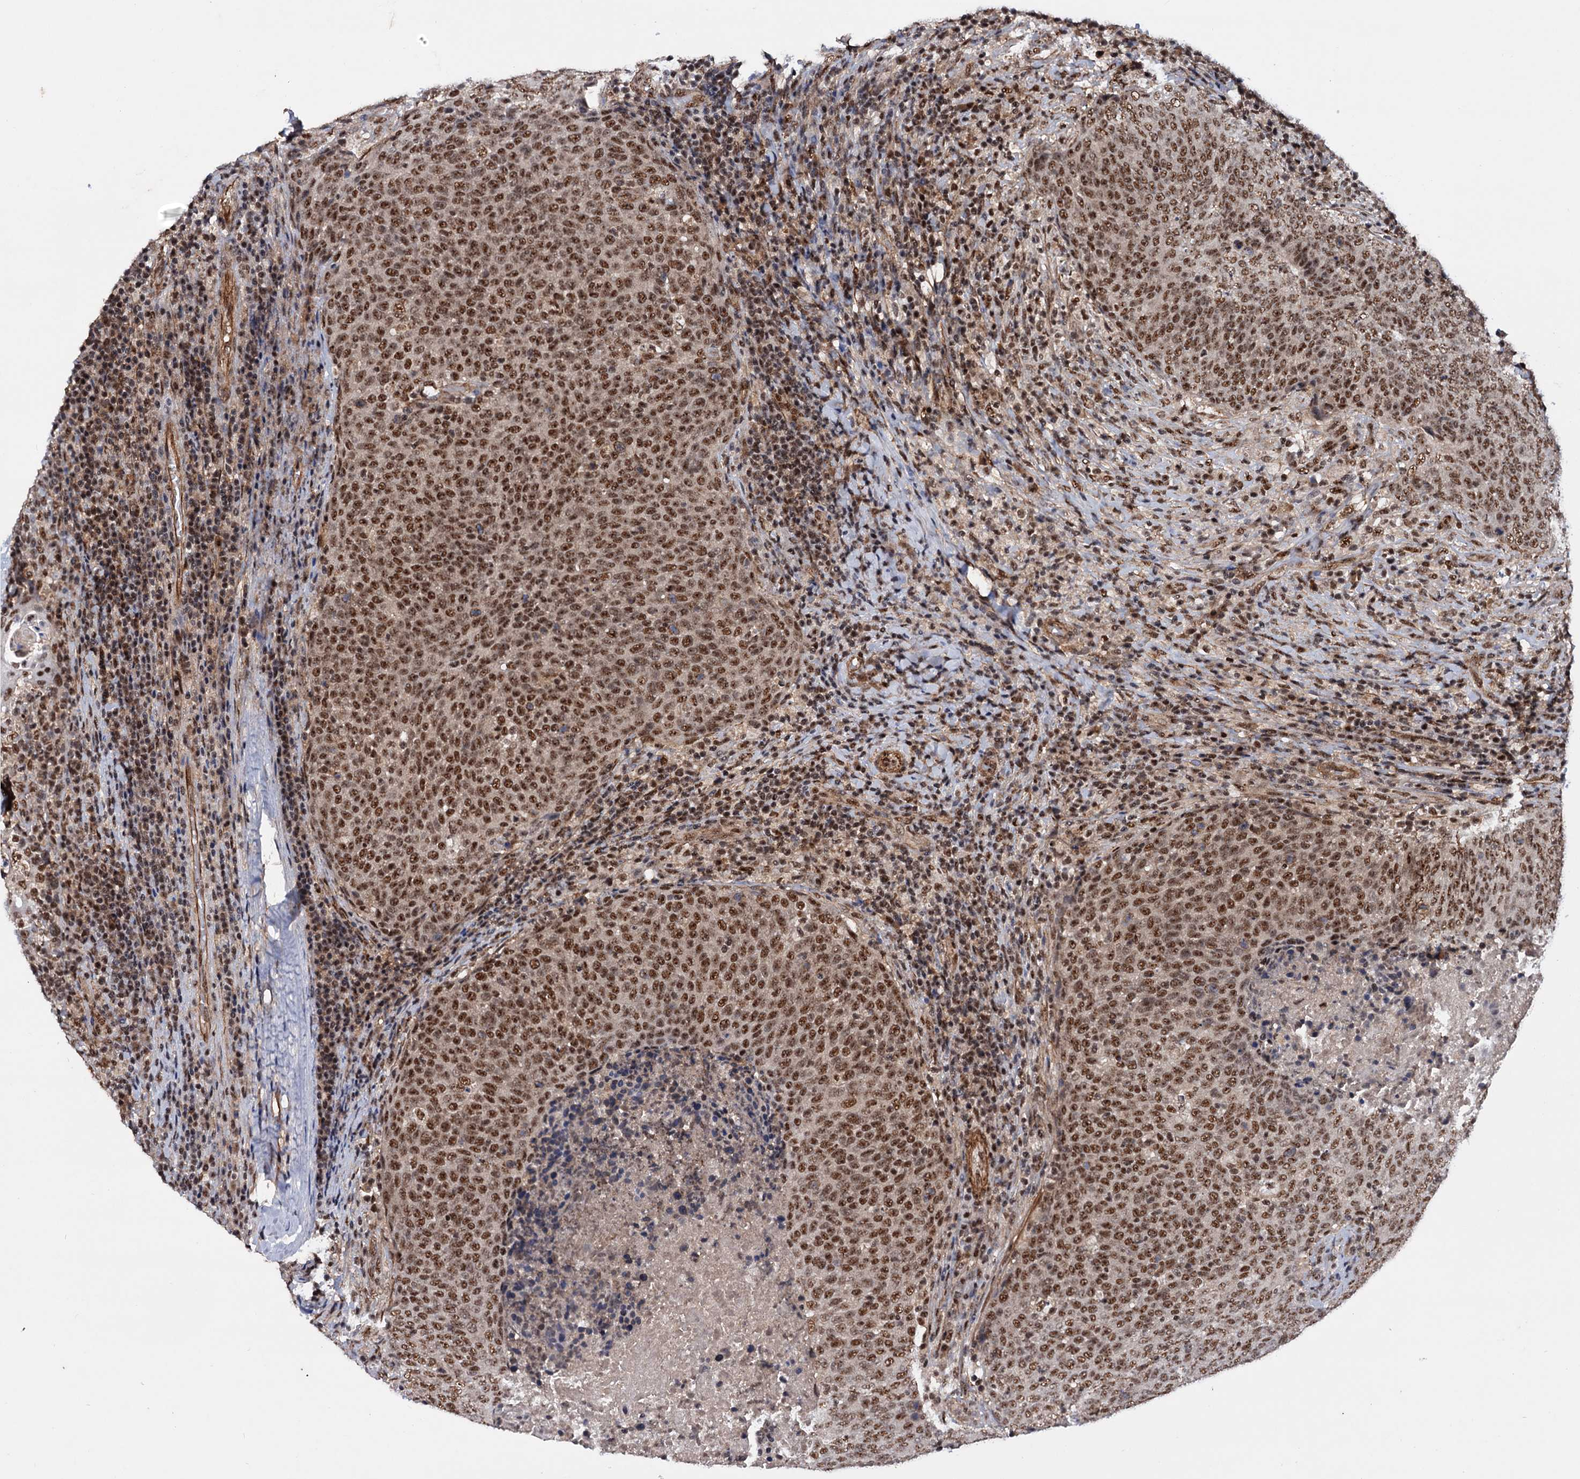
{"staining": {"intensity": "strong", "quantity": ">75%", "location": "nuclear"}, "tissue": "head and neck cancer", "cell_type": "Tumor cells", "image_type": "cancer", "snomed": [{"axis": "morphology", "description": "Squamous cell carcinoma, NOS"}, {"axis": "morphology", "description": "Squamous cell carcinoma, metastatic, NOS"}, {"axis": "topography", "description": "Lymph node"}, {"axis": "topography", "description": "Head-Neck"}], "caption": "Human head and neck cancer (metastatic squamous cell carcinoma) stained with a brown dye displays strong nuclear positive positivity in approximately >75% of tumor cells.", "gene": "TBC1D12", "patient": {"sex": "male", "age": 62}}